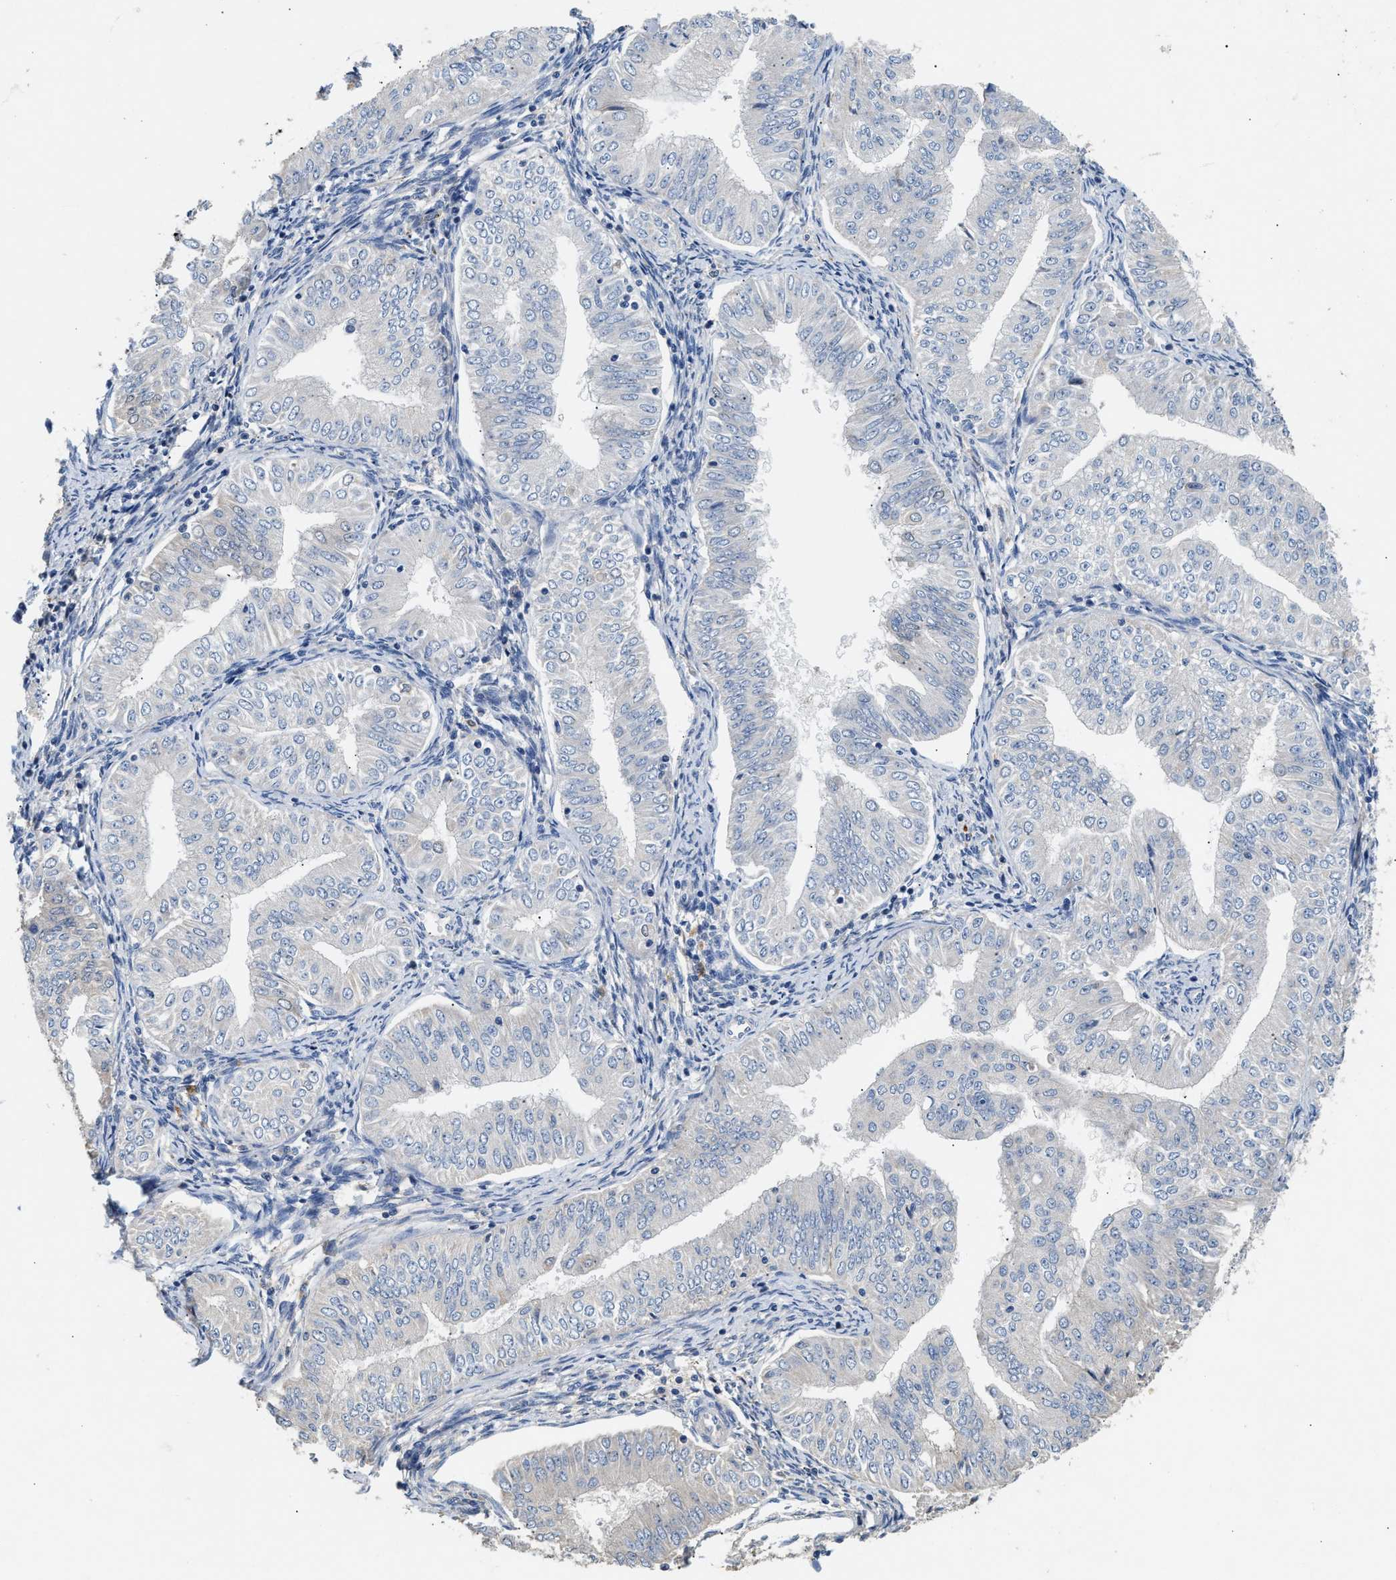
{"staining": {"intensity": "negative", "quantity": "none", "location": "none"}, "tissue": "endometrial cancer", "cell_type": "Tumor cells", "image_type": "cancer", "snomed": [{"axis": "morphology", "description": "Normal tissue, NOS"}, {"axis": "morphology", "description": "Adenocarcinoma, NOS"}, {"axis": "topography", "description": "Endometrium"}], "caption": "Adenocarcinoma (endometrial) was stained to show a protein in brown. There is no significant staining in tumor cells.", "gene": "IL17RC", "patient": {"sex": "female", "age": 53}}